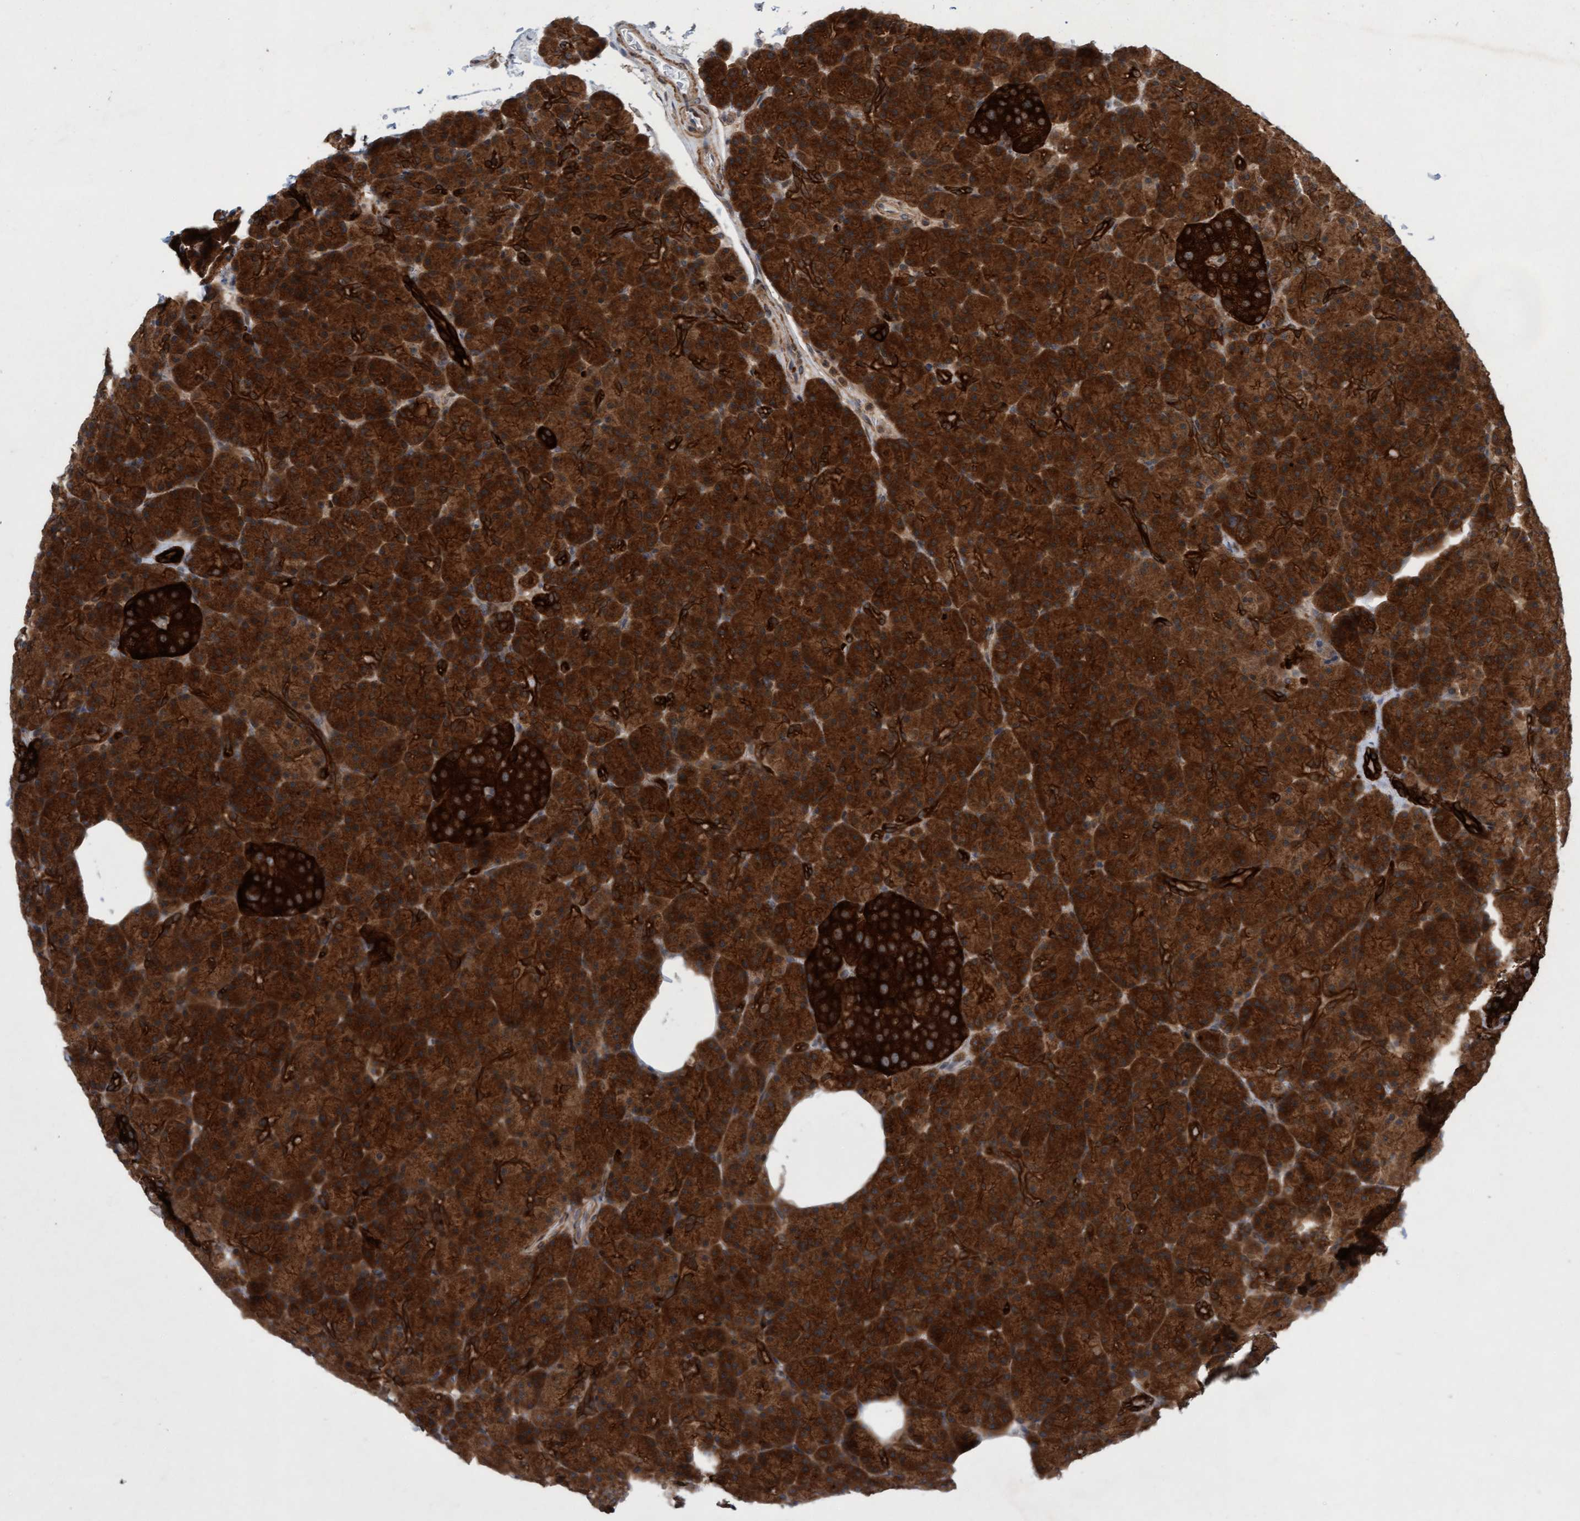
{"staining": {"intensity": "strong", "quantity": ">75%", "location": "cytoplasmic/membranous"}, "tissue": "pancreas", "cell_type": "Exocrine glandular cells", "image_type": "normal", "snomed": [{"axis": "morphology", "description": "Normal tissue, NOS"}, {"axis": "topography", "description": "Pancreas"}], "caption": "Immunohistochemistry image of benign pancreas stained for a protein (brown), which shows high levels of strong cytoplasmic/membranous positivity in about >75% of exocrine glandular cells.", "gene": "RAP1GAP2", "patient": {"sex": "female", "age": 43}}